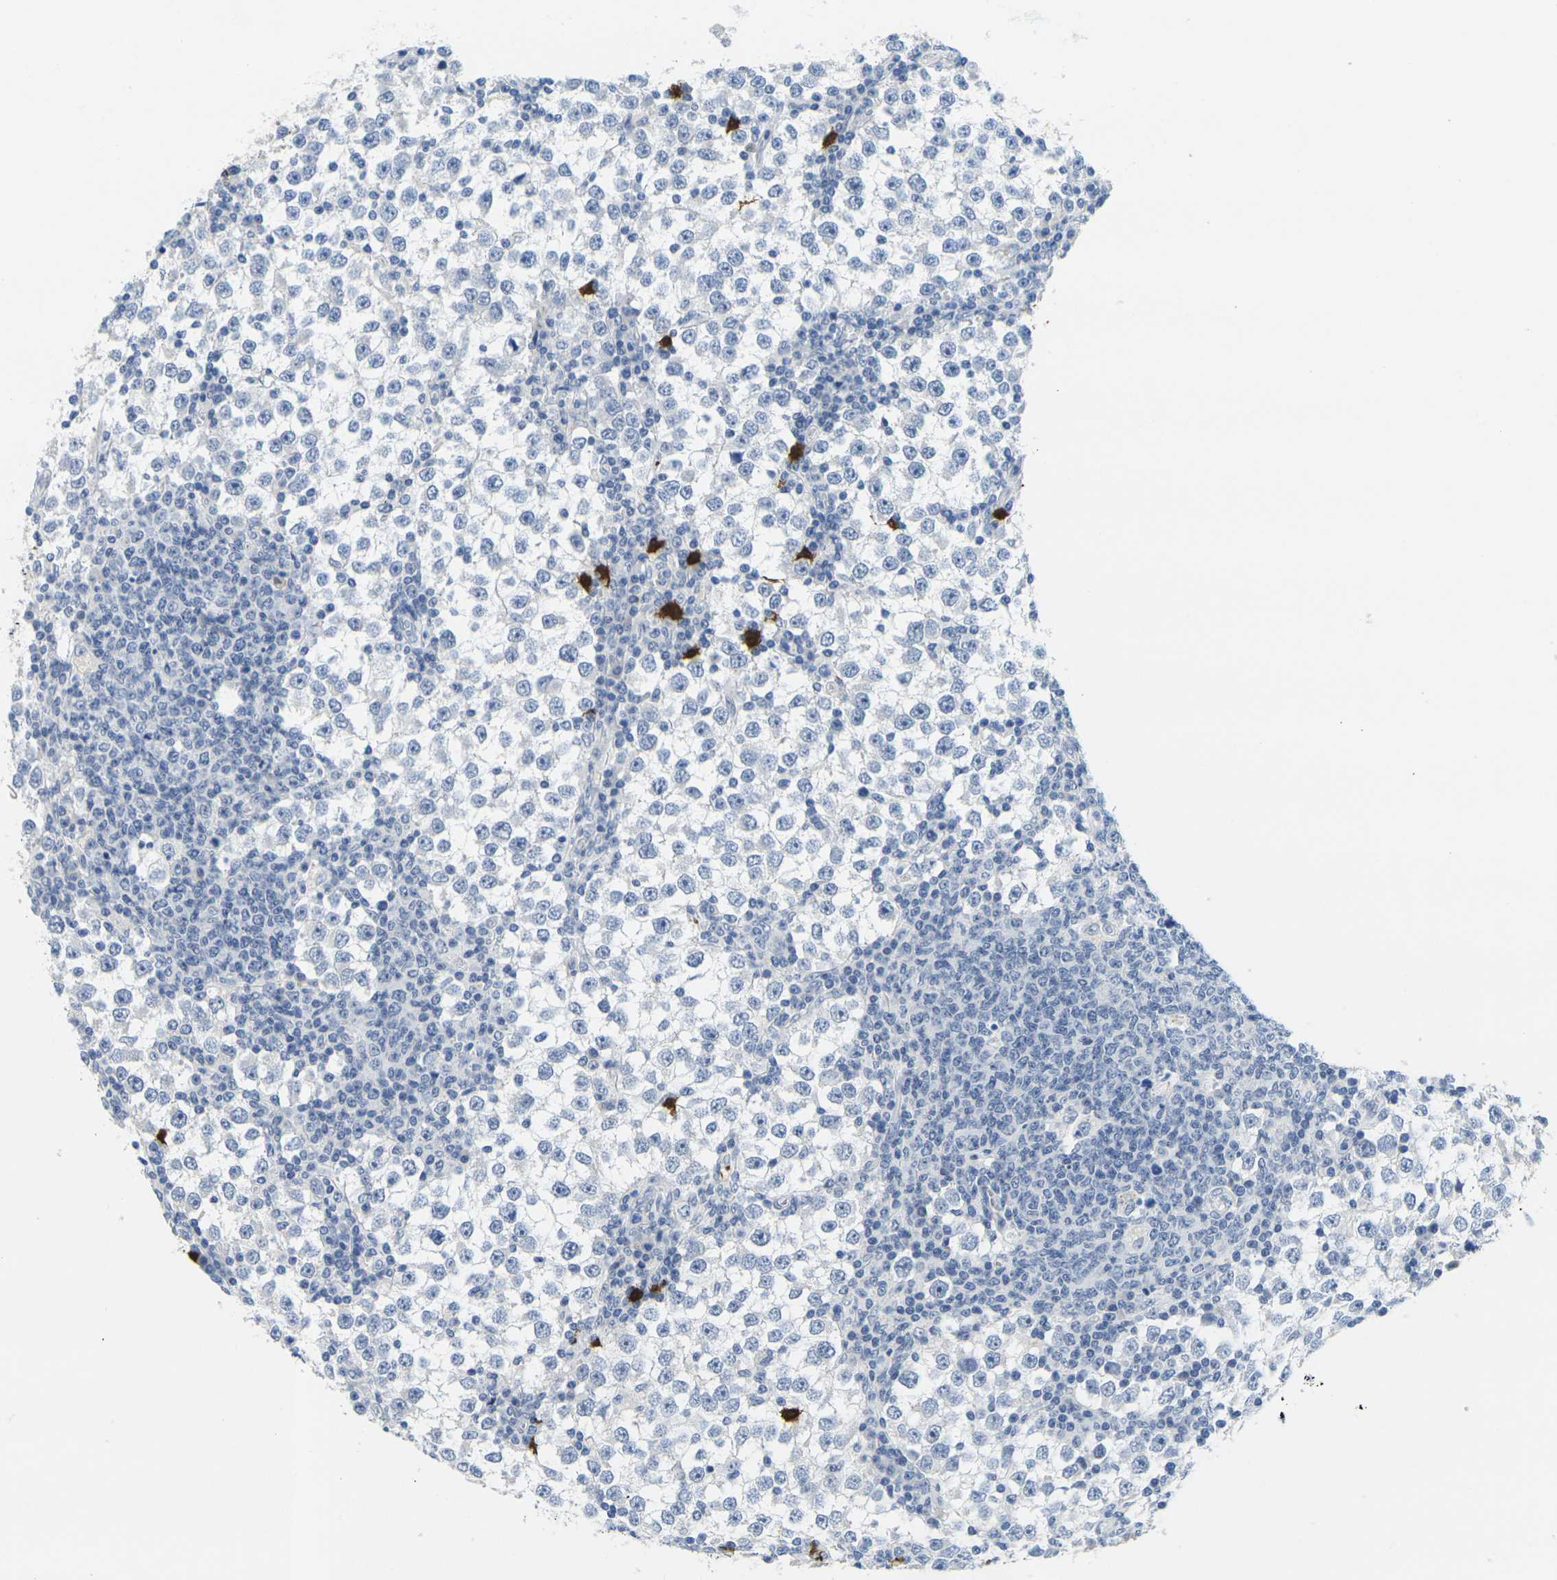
{"staining": {"intensity": "negative", "quantity": "none", "location": "none"}, "tissue": "testis cancer", "cell_type": "Tumor cells", "image_type": "cancer", "snomed": [{"axis": "morphology", "description": "Seminoma, NOS"}, {"axis": "topography", "description": "Testis"}], "caption": "High magnification brightfield microscopy of seminoma (testis) stained with DAB (3,3'-diaminobenzidine) (brown) and counterstained with hematoxylin (blue): tumor cells show no significant expression.", "gene": "GPR15", "patient": {"sex": "male", "age": 65}}